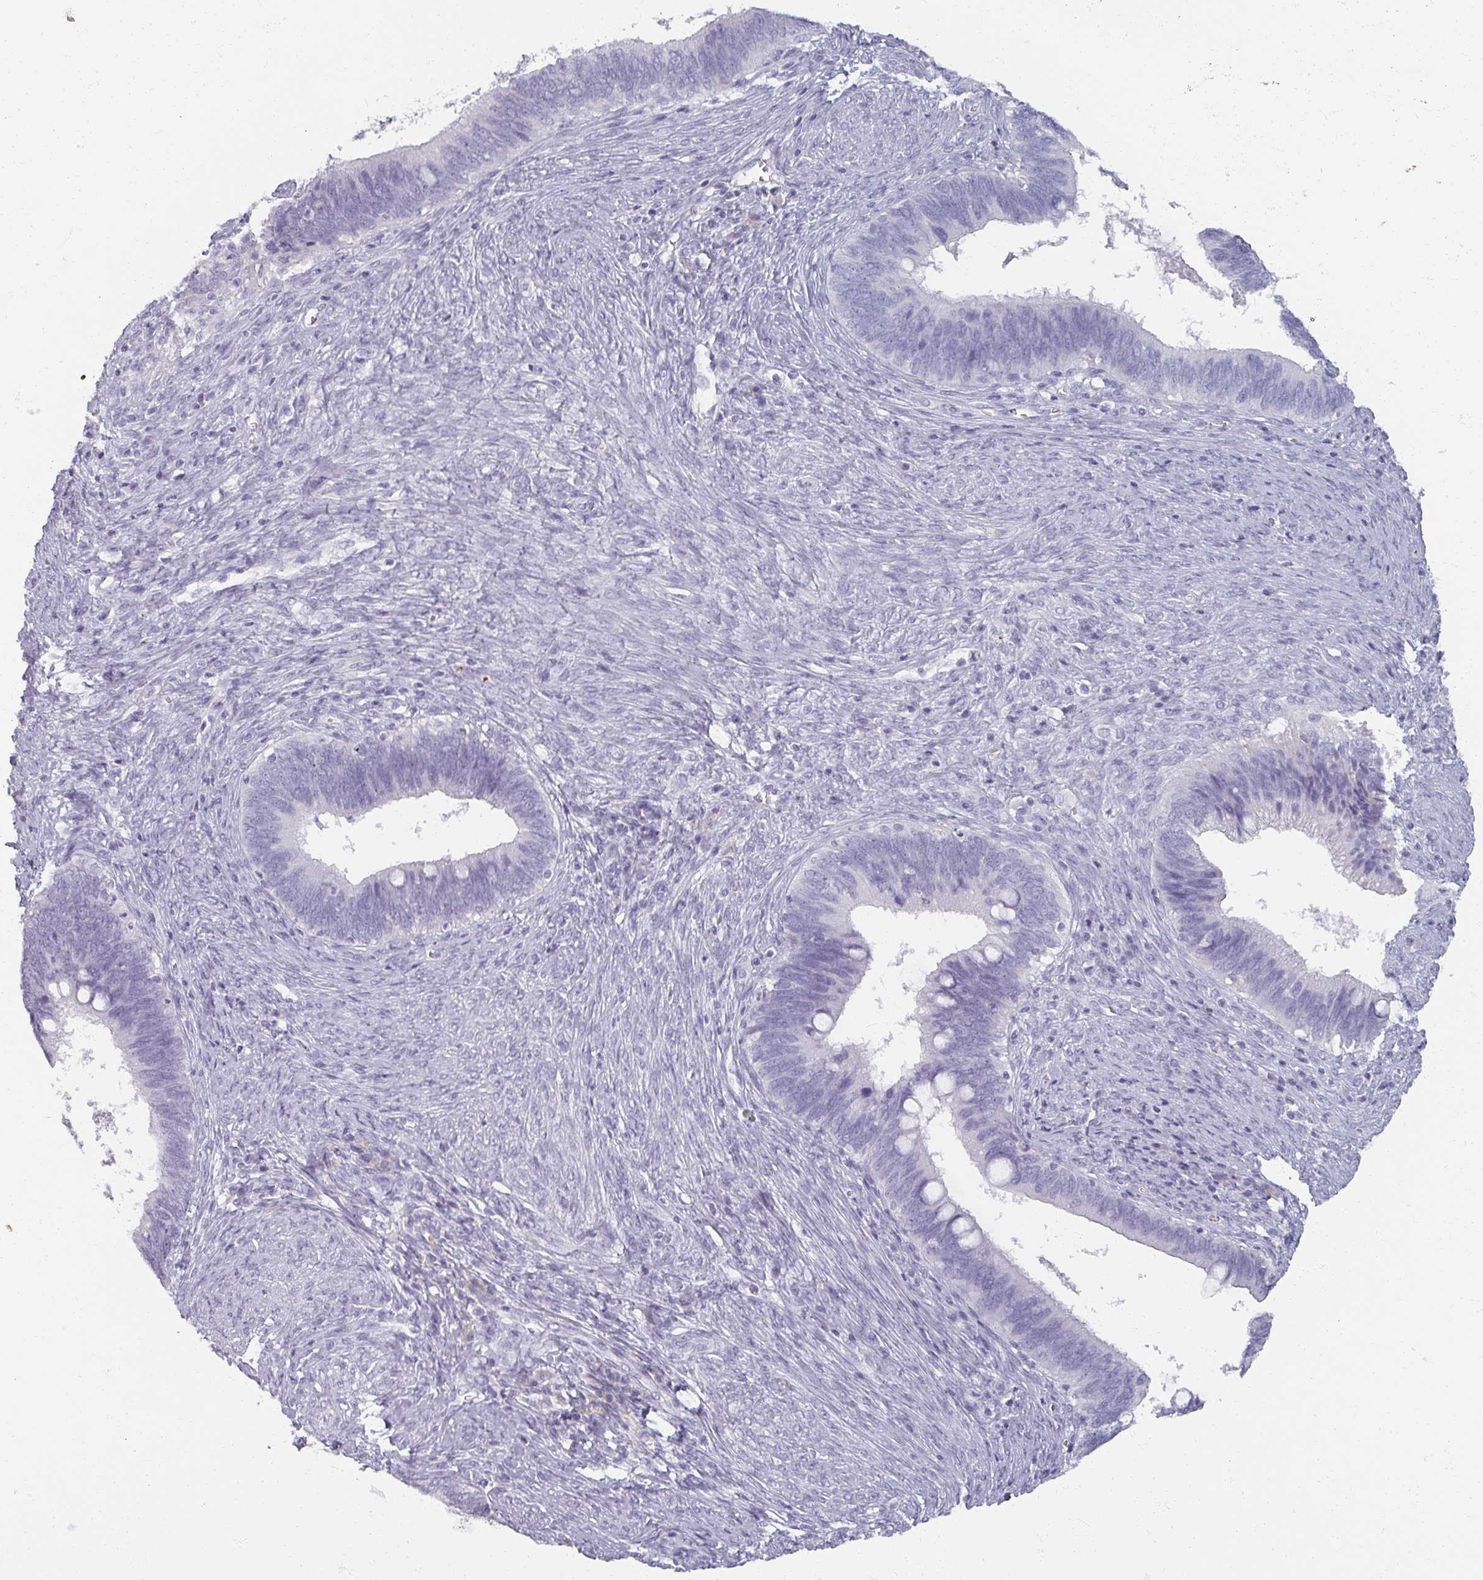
{"staining": {"intensity": "negative", "quantity": "none", "location": "none"}, "tissue": "cervical cancer", "cell_type": "Tumor cells", "image_type": "cancer", "snomed": [{"axis": "morphology", "description": "Adenocarcinoma, NOS"}, {"axis": "topography", "description": "Cervix"}], "caption": "Photomicrograph shows no protein staining in tumor cells of cervical cancer (adenocarcinoma) tissue.", "gene": "REG3G", "patient": {"sex": "female", "age": 42}}